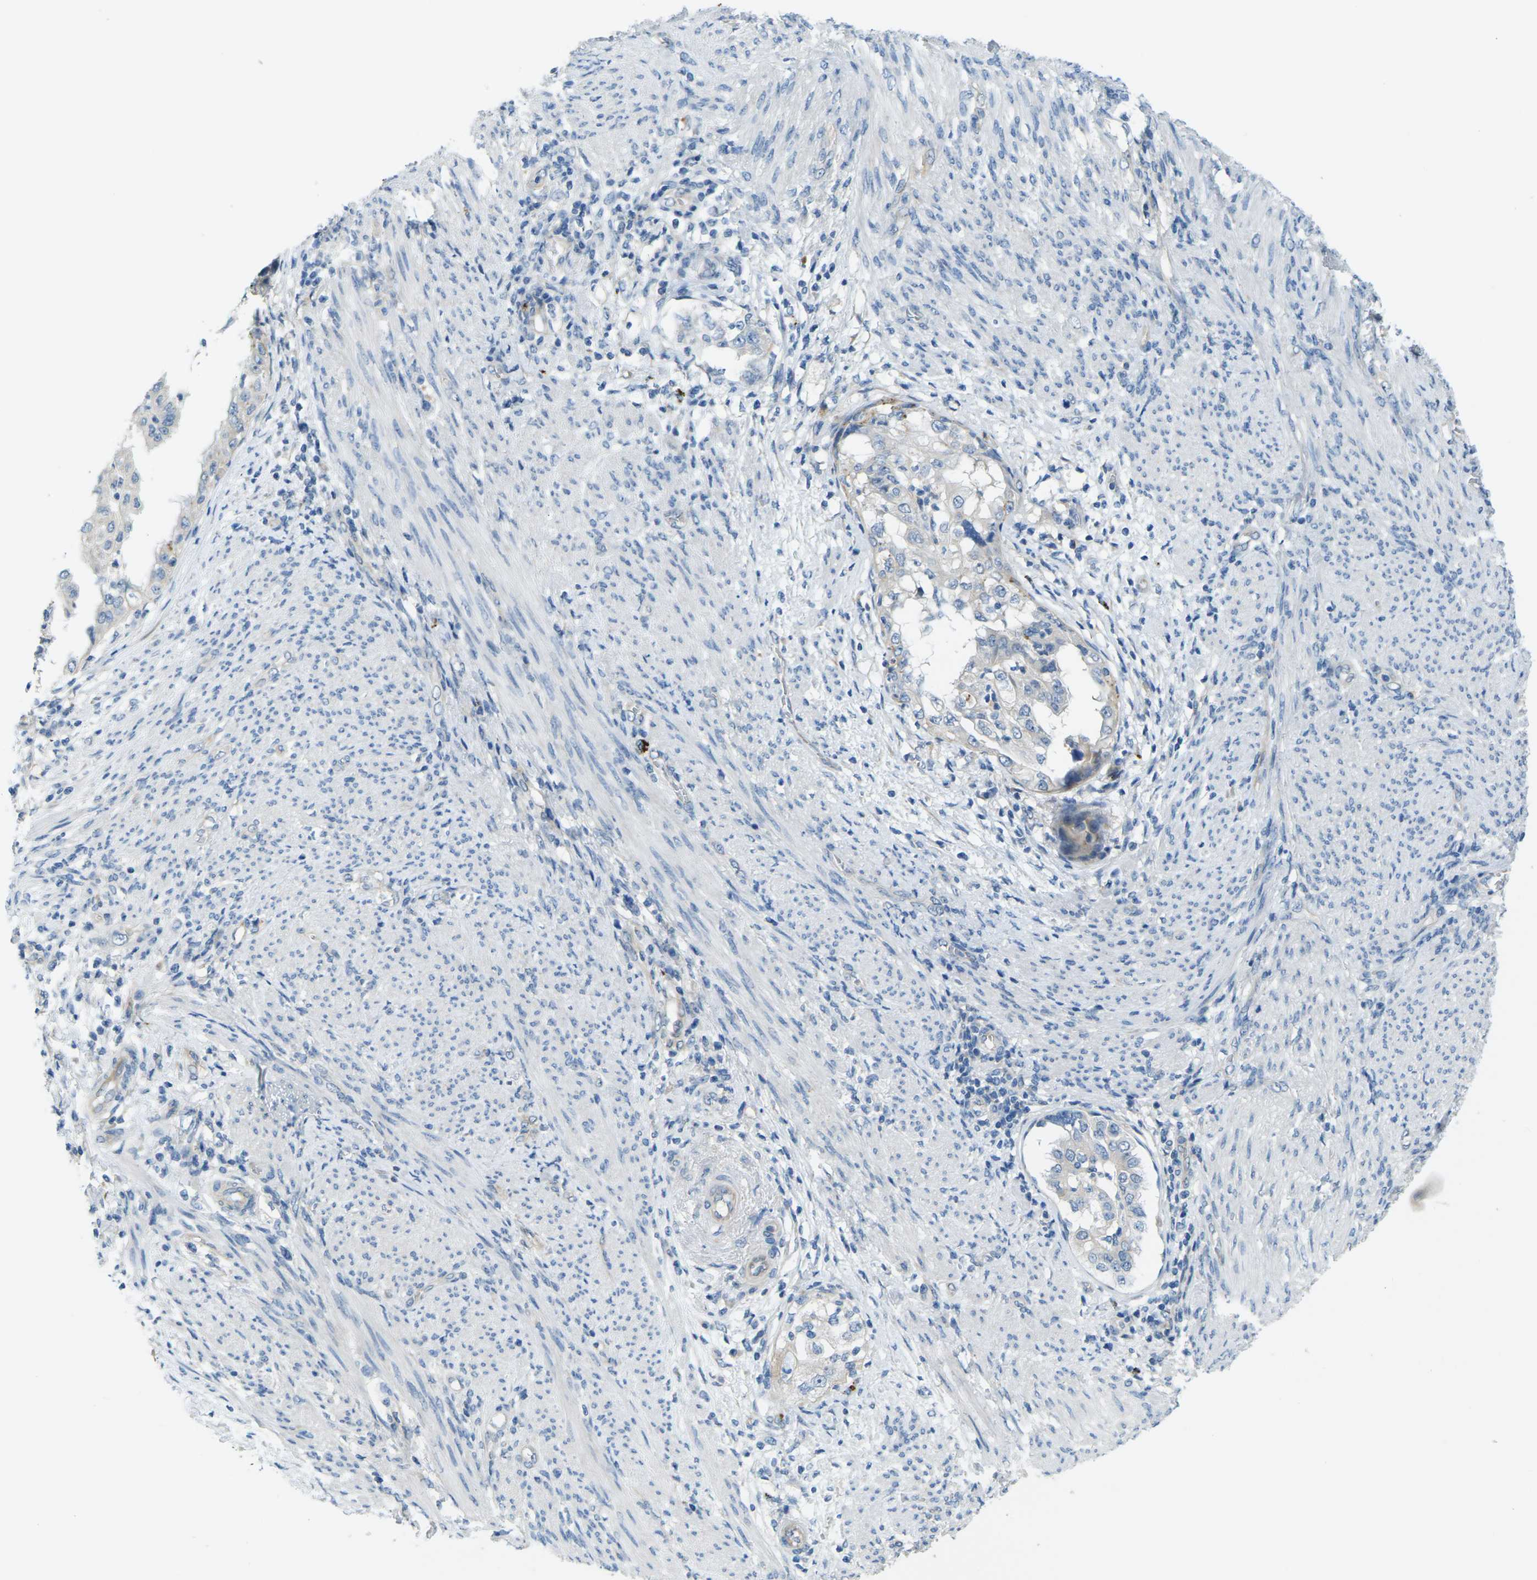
{"staining": {"intensity": "negative", "quantity": "none", "location": "none"}, "tissue": "endometrial cancer", "cell_type": "Tumor cells", "image_type": "cancer", "snomed": [{"axis": "morphology", "description": "Adenocarcinoma, NOS"}, {"axis": "topography", "description": "Endometrium"}], "caption": "Immunohistochemistry photomicrograph of neoplastic tissue: endometrial cancer (adenocarcinoma) stained with DAB (3,3'-diaminobenzidine) demonstrates no significant protein positivity in tumor cells. (Brightfield microscopy of DAB (3,3'-diaminobenzidine) immunohistochemistry at high magnification).", "gene": "CYP2C8", "patient": {"sex": "female", "age": 85}}